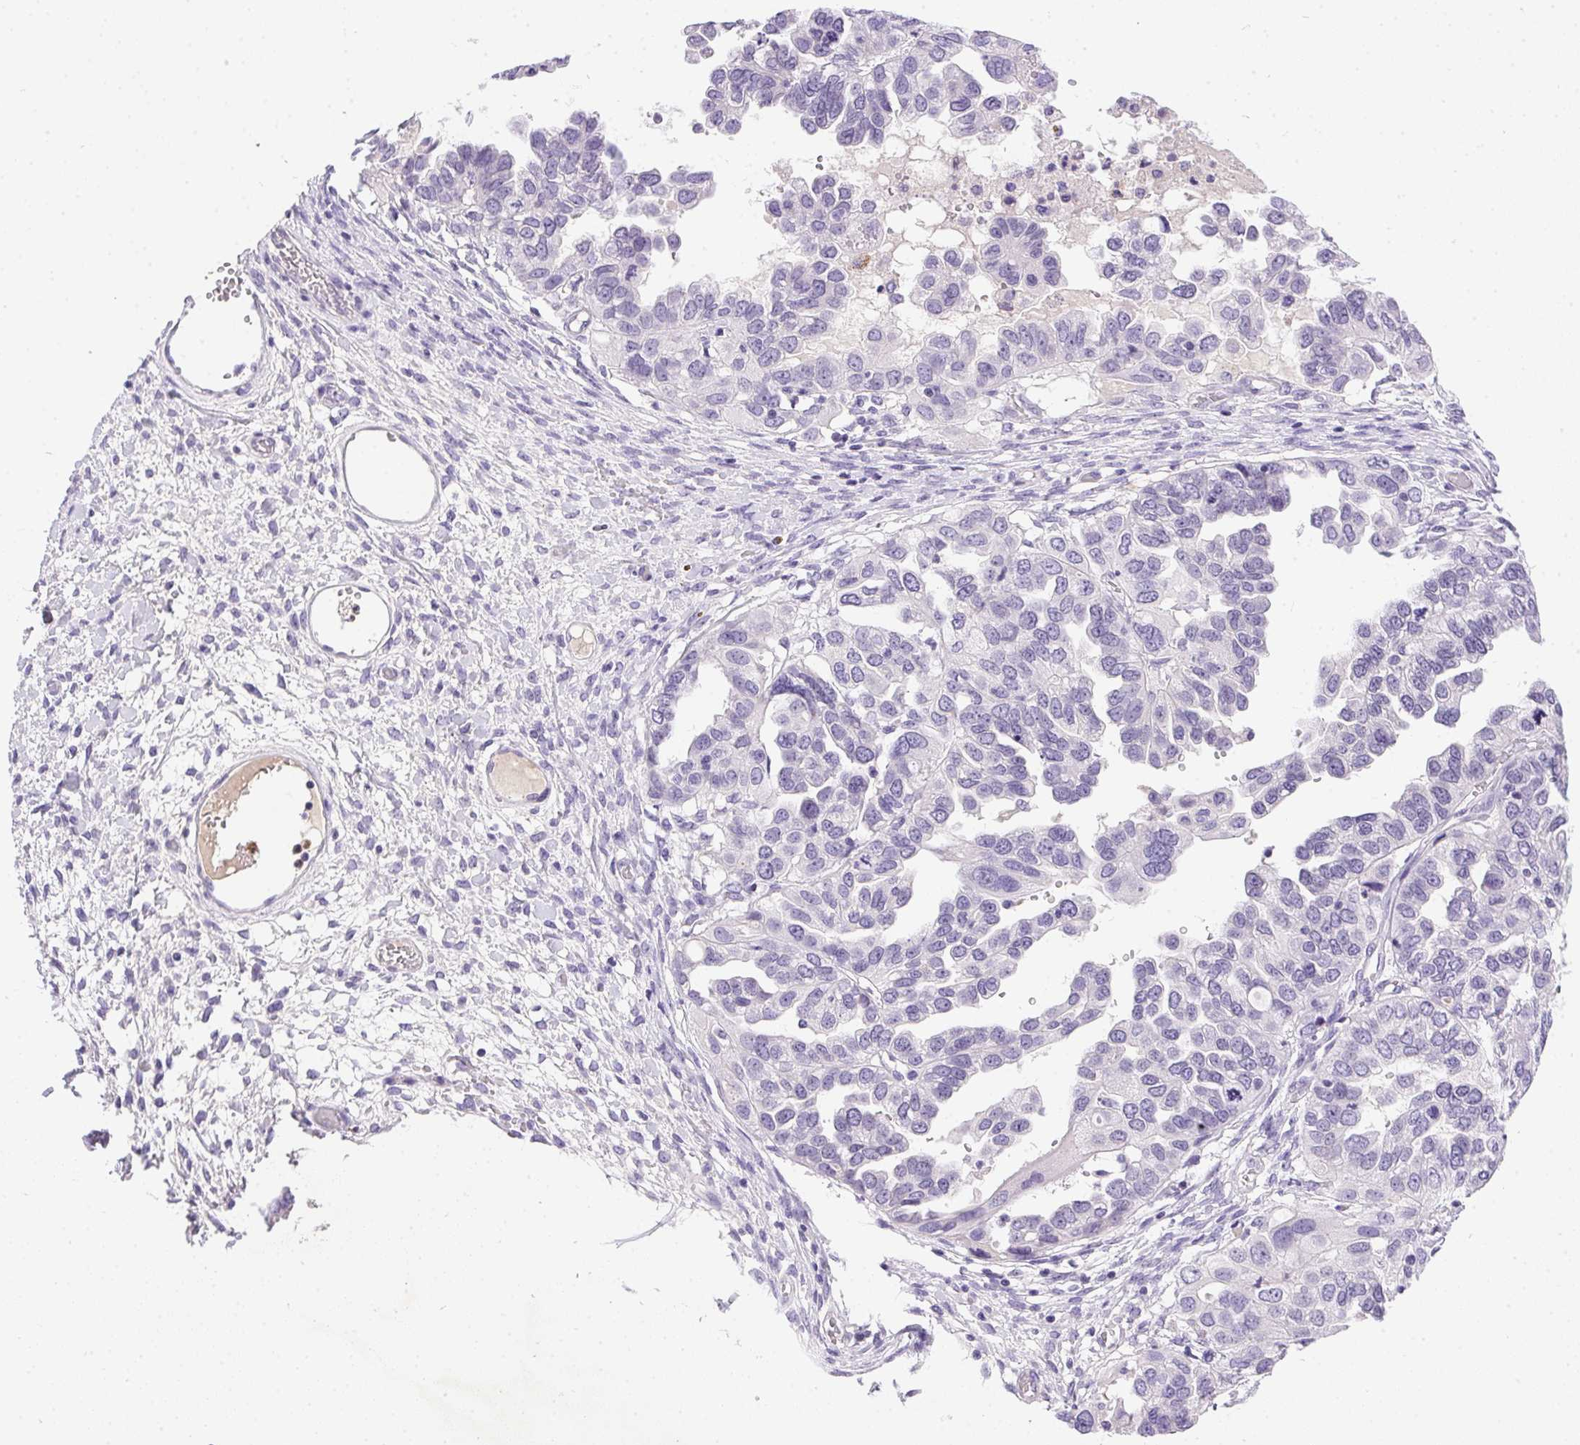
{"staining": {"intensity": "negative", "quantity": "none", "location": "none"}, "tissue": "ovarian cancer", "cell_type": "Tumor cells", "image_type": "cancer", "snomed": [{"axis": "morphology", "description": "Cystadenocarcinoma, serous, NOS"}, {"axis": "topography", "description": "Ovary"}], "caption": "High power microscopy image of an immunohistochemistry (IHC) histopathology image of ovarian serous cystadenocarcinoma, revealing no significant expression in tumor cells.", "gene": "SSTR4", "patient": {"sex": "female", "age": 53}}